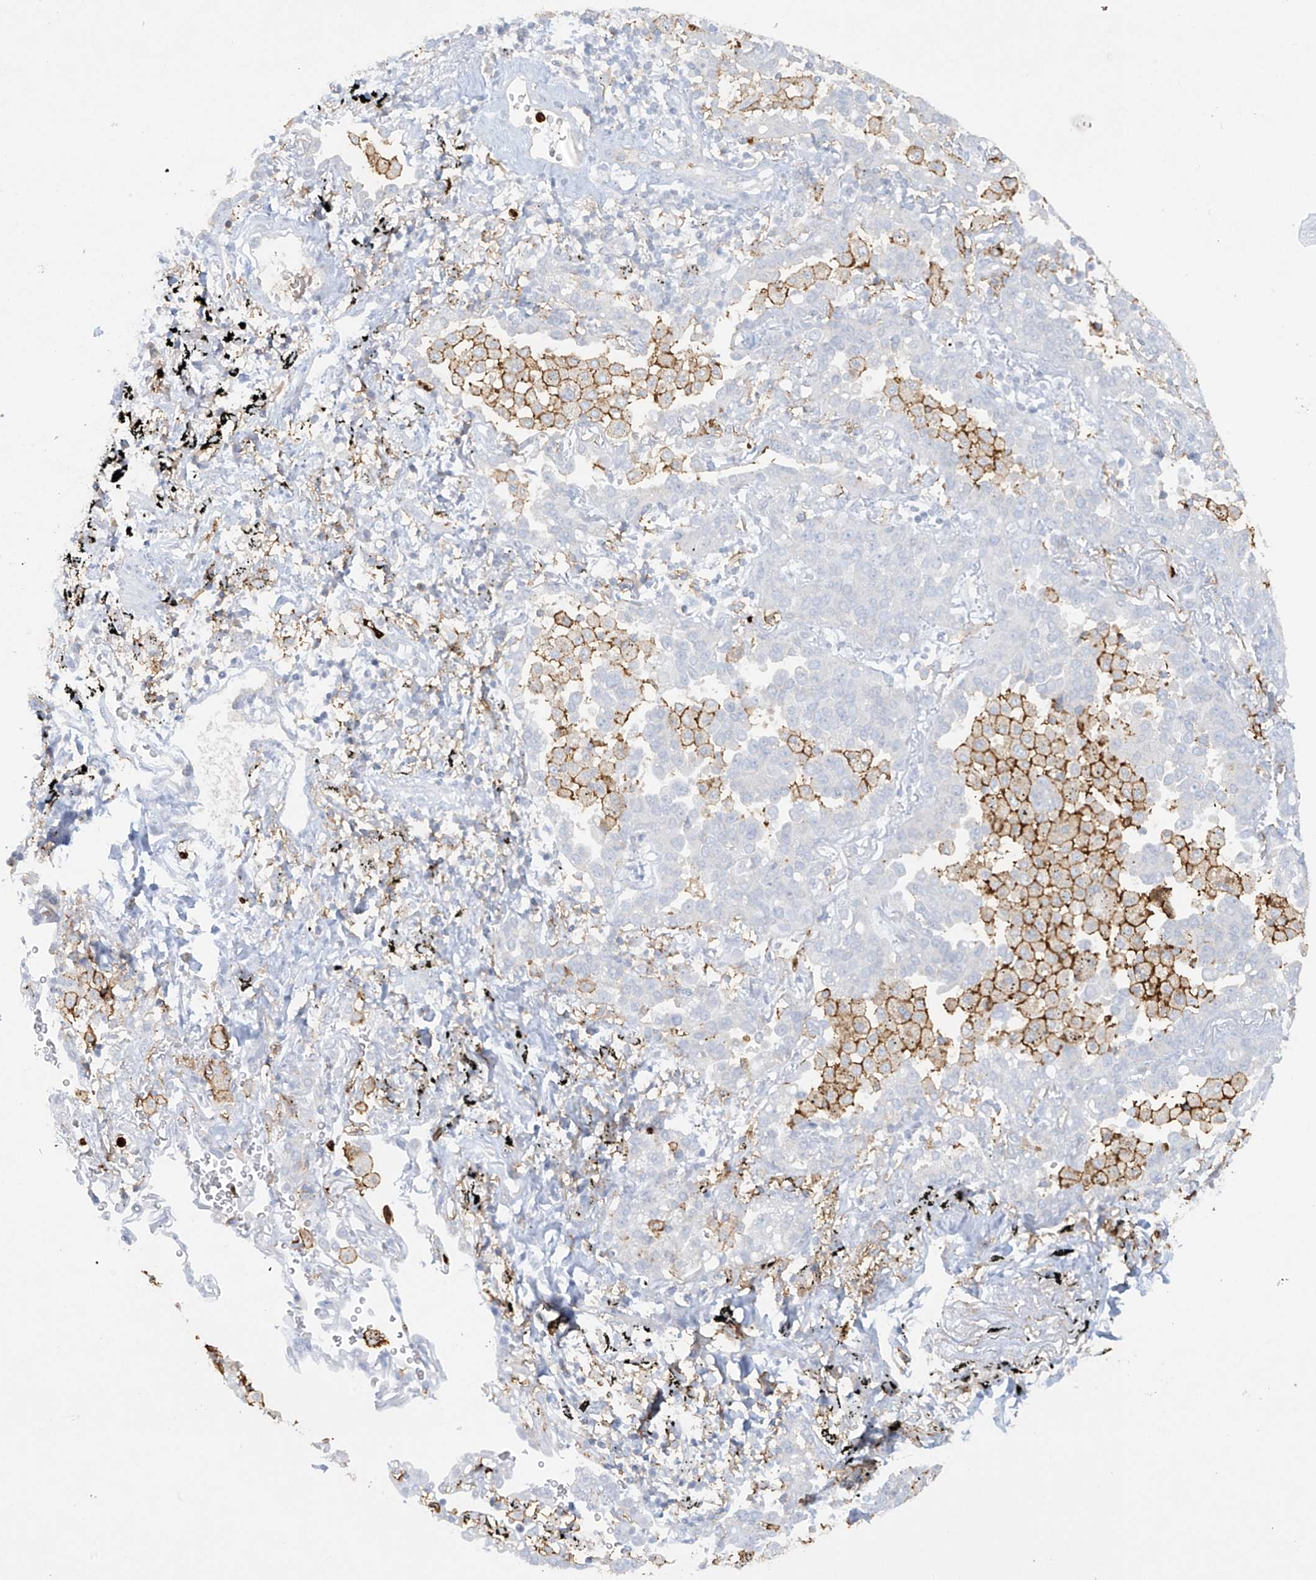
{"staining": {"intensity": "negative", "quantity": "none", "location": "none"}, "tissue": "lung cancer", "cell_type": "Tumor cells", "image_type": "cancer", "snomed": [{"axis": "morphology", "description": "Normal tissue, NOS"}, {"axis": "morphology", "description": "Adenocarcinoma, NOS"}, {"axis": "topography", "description": "Lung"}], "caption": "High power microscopy micrograph of an IHC image of adenocarcinoma (lung), revealing no significant positivity in tumor cells. (Brightfield microscopy of DAB (3,3'-diaminobenzidine) IHC at high magnification).", "gene": "FCGR3A", "patient": {"sex": "male", "age": 59}}